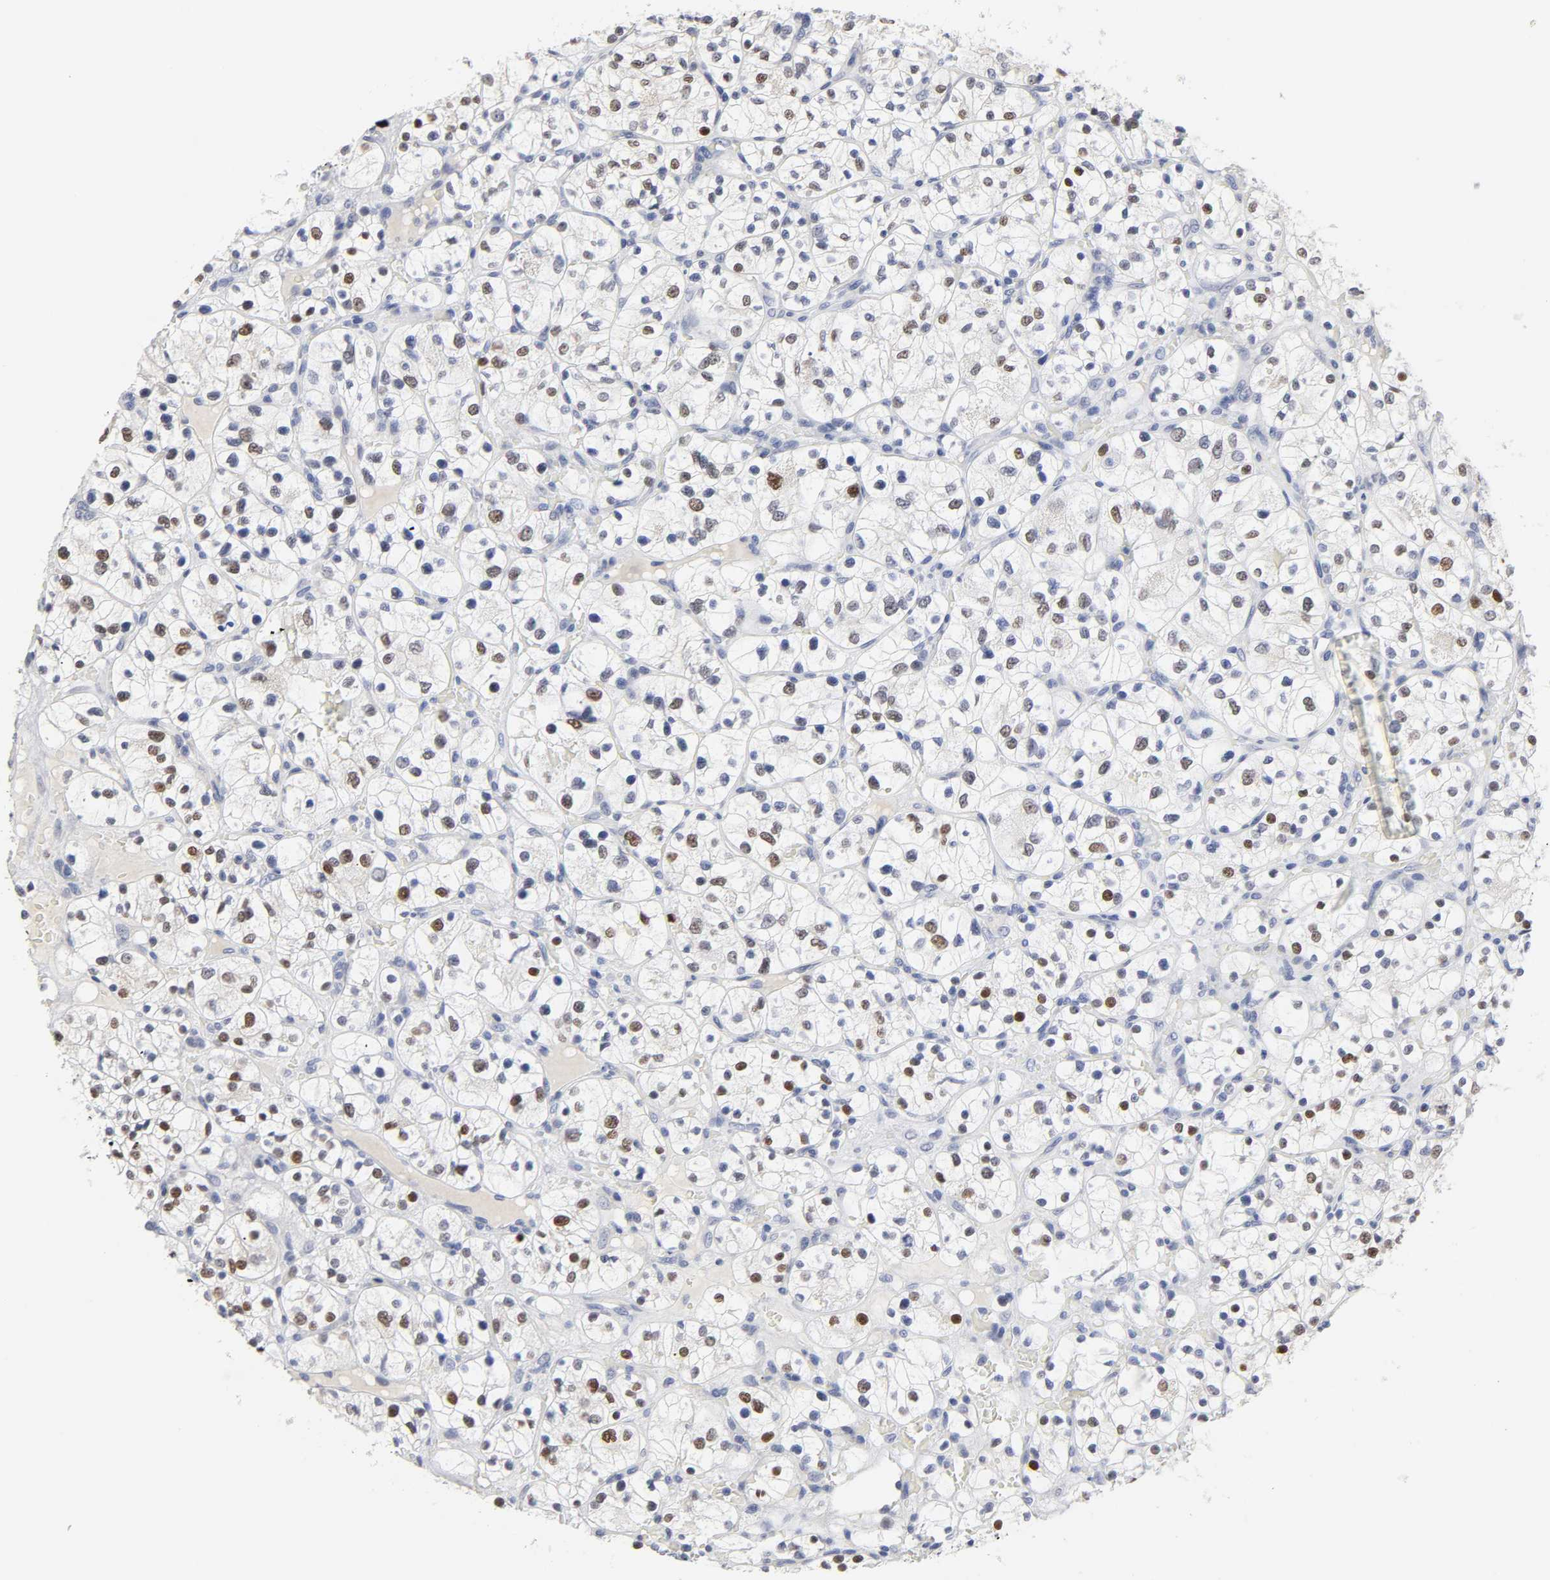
{"staining": {"intensity": "strong", "quantity": "25%-75%", "location": "nuclear"}, "tissue": "renal cancer", "cell_type": "Tumor cells", "image_type": "cancer", "snomed": [{"axis": "morphology", "description": "Adenocarcinoma, NOS"}, {"axis": "topography", "description": "Kidney"}], "caption": "Immunohistochemical staining of human renal cancer (adenocarcinoma) exhibits high levels of strong nuclear protein staining in about 25%-75% of tumor cells.", "gene": "HNF4A", "patient": {"sex": "female", "age": 60}}